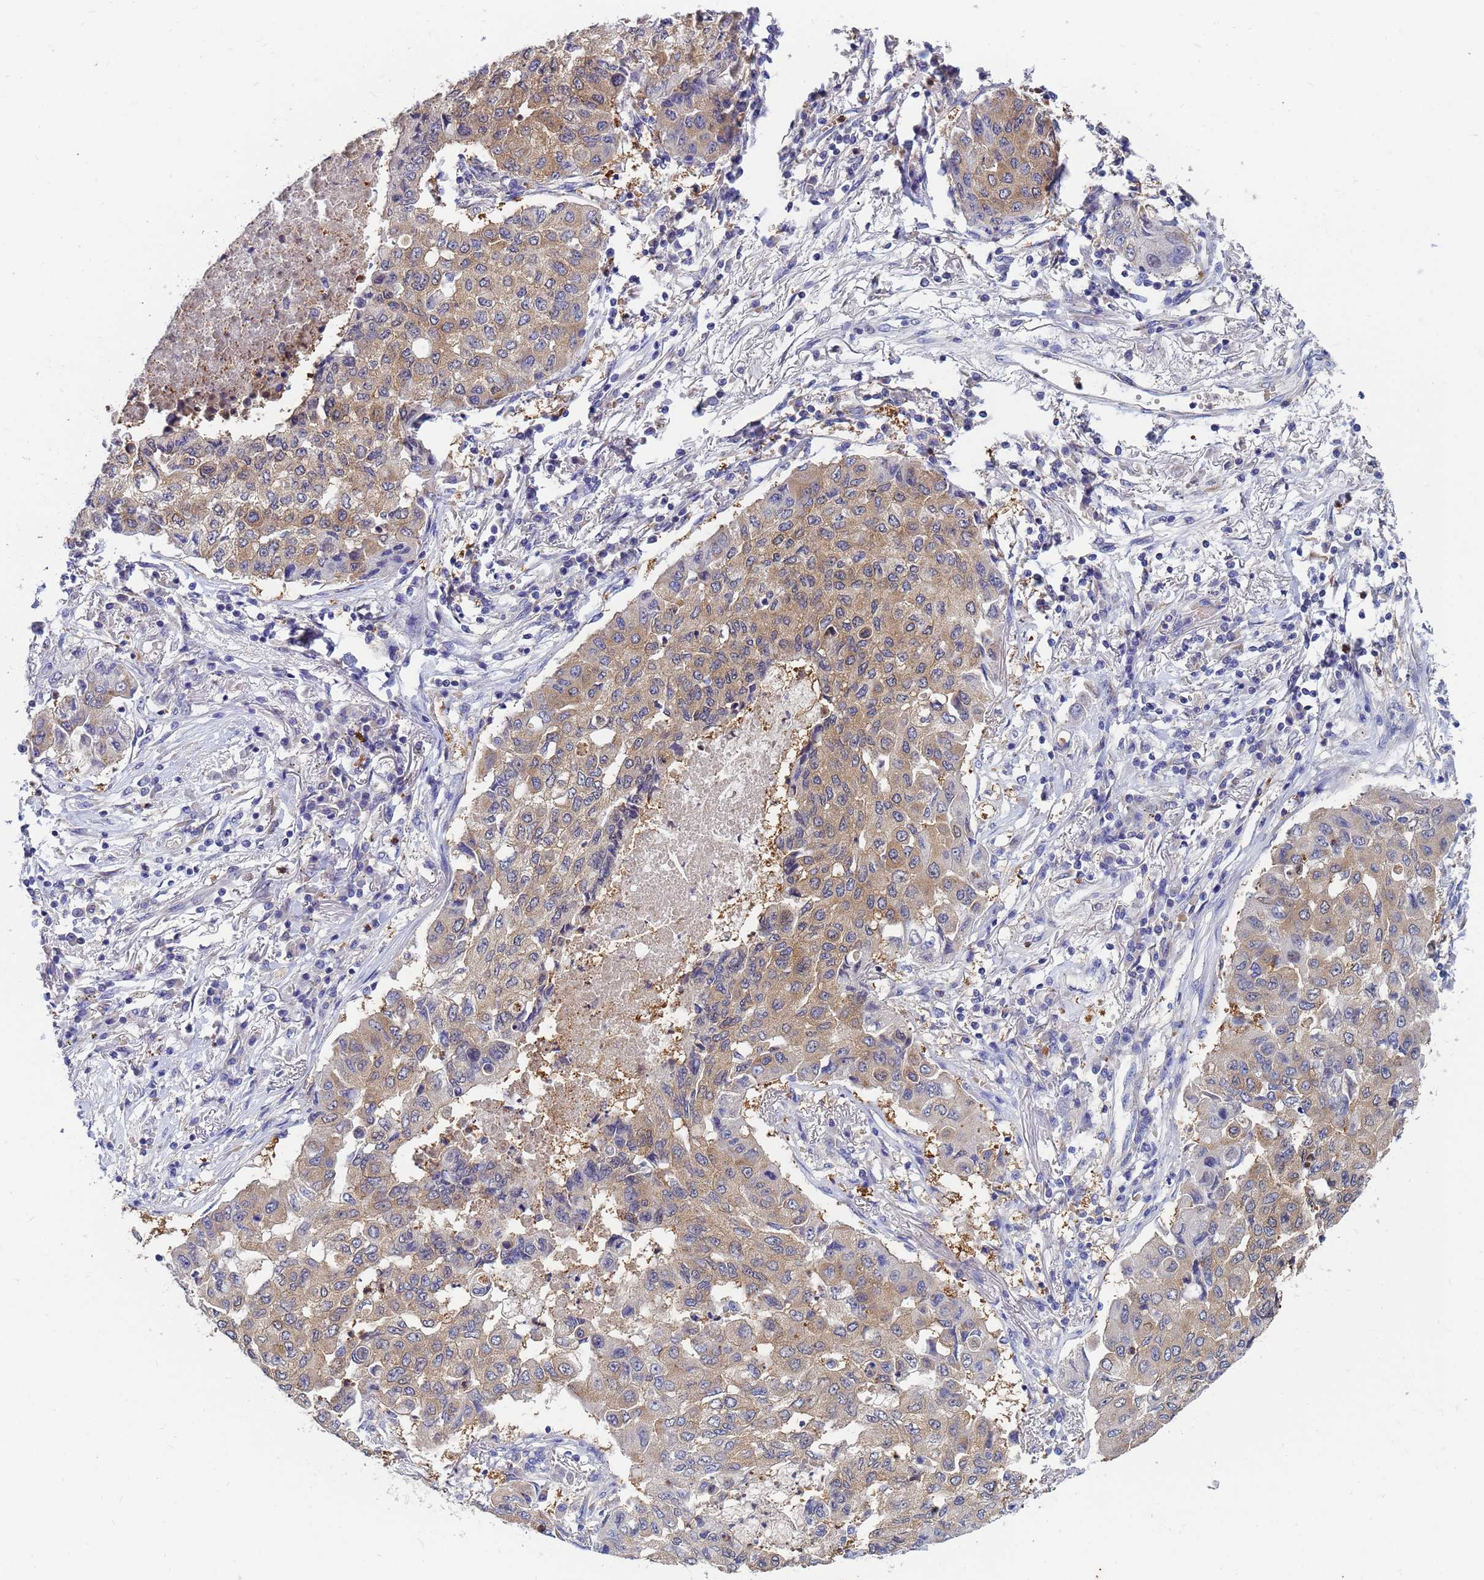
{"staining": {"intensity": "moderate", "quantity": ">75%", "location": "cytoplasmic/membranous"}, "tissue": "lung cancer", "cell_type": "Tumor cells", "image_type": "cancer", "snomed": [{"axis": "morphology", "description": "Squamous cell carcinoma, NOS"}, {"axis": "topography", "description": "Lung"}], "caption": "This is a histology image of immunohistochemistry staining of lung cancer, which shows moderate positivity in the cytoplasmic/membranous of tumor cells.", "gene": "TTLL11", "patient": {"sex": "male", "age": 74}}